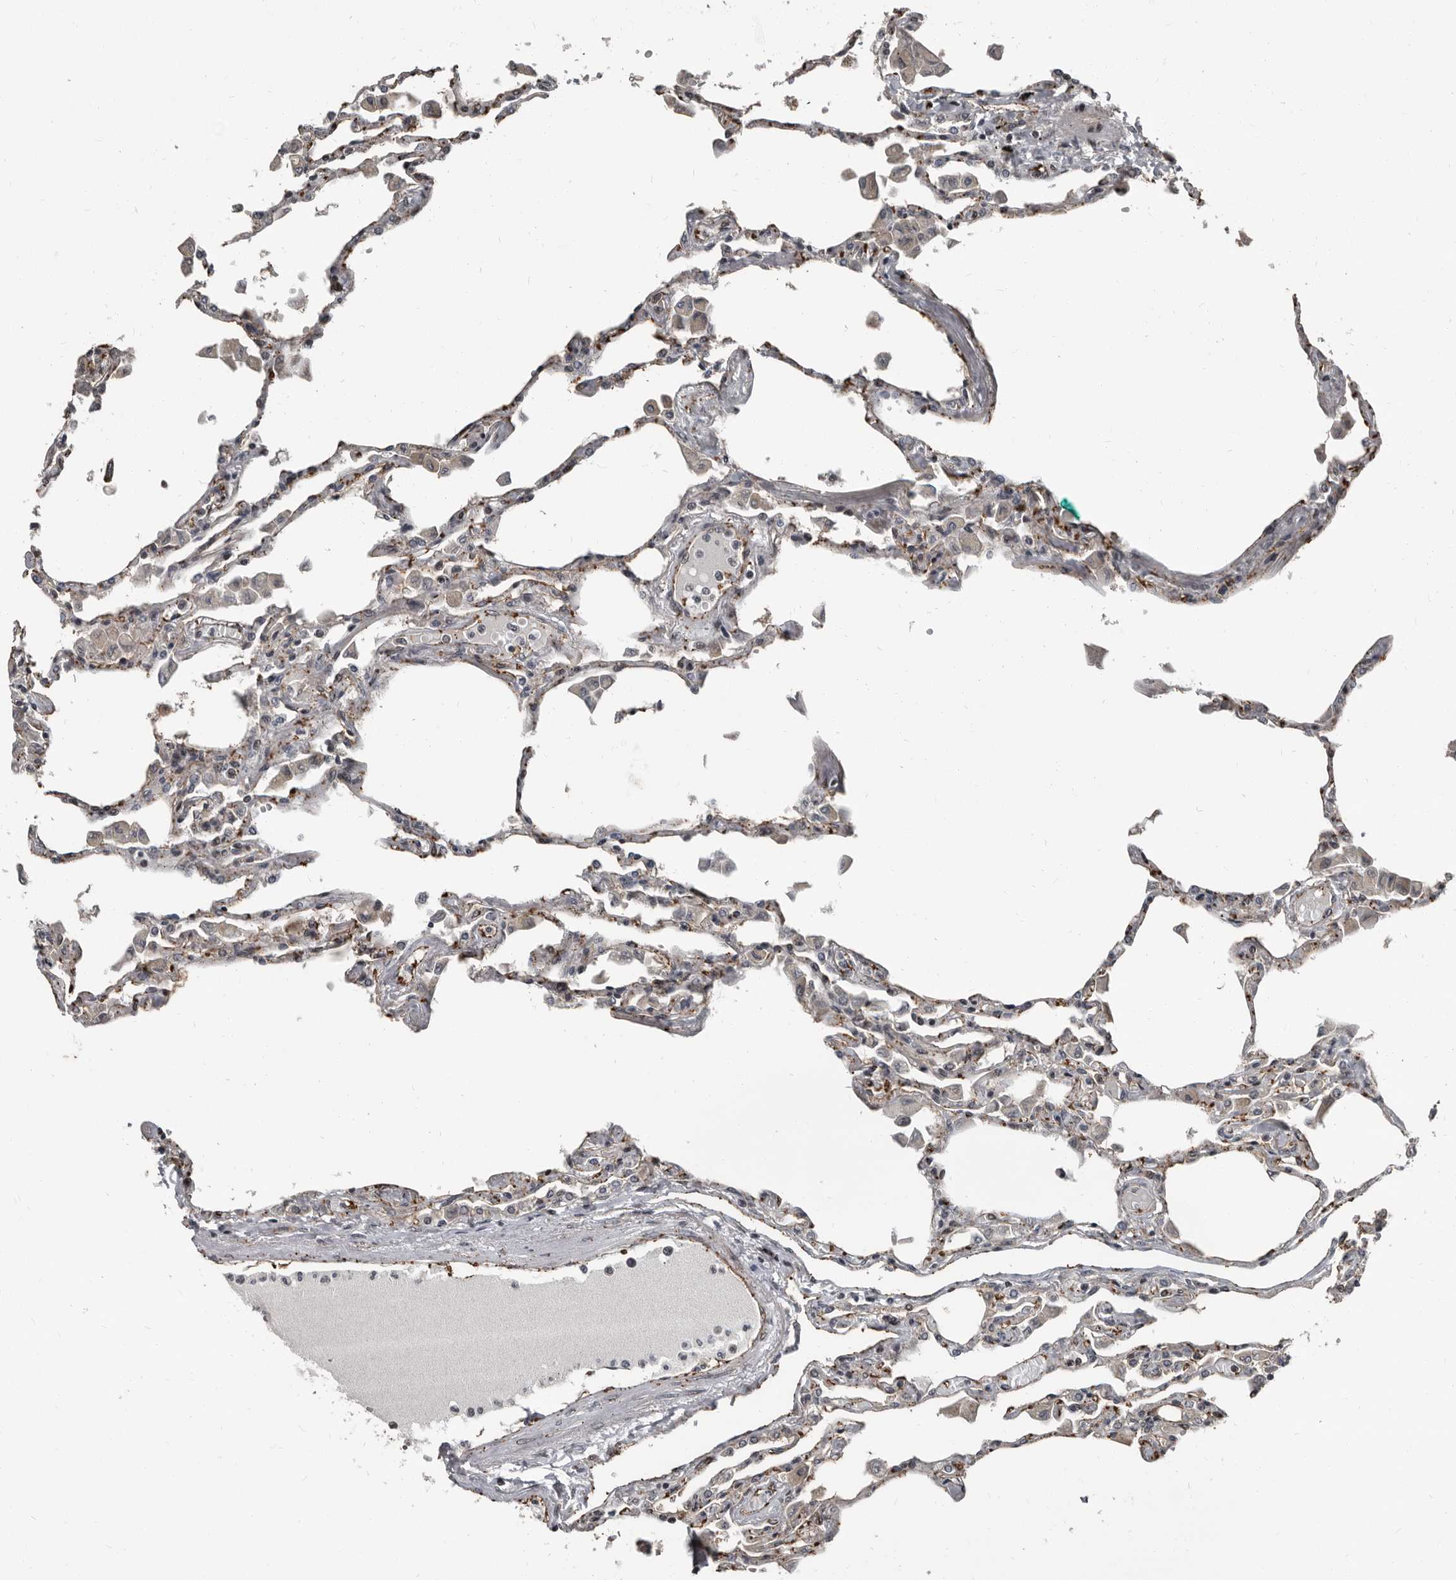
{"staining": {"intensity": "moderate", "quantity": "<25%", "location": "cytoplasmic/membranous,nuclear"}, "tissue": "lung", "cell_type": "Alveolar cells", "image_type": "normal", "snomed": [{"axis": "morphology", "description": "Normal tissue, NOS"}, {"axis": "topography", "description": "Bronchus"}, {"axis": "topography", "description": "Lung"}], "caption": "There is low levels of moderate cytoplasmic/membranous,nuclear expression in alveolar cells of normal lung, as demonstrated by immunohistochemical staining (brown color).", "gene": "CHD1L", "patient": {"sex": "female", "age": 49}}